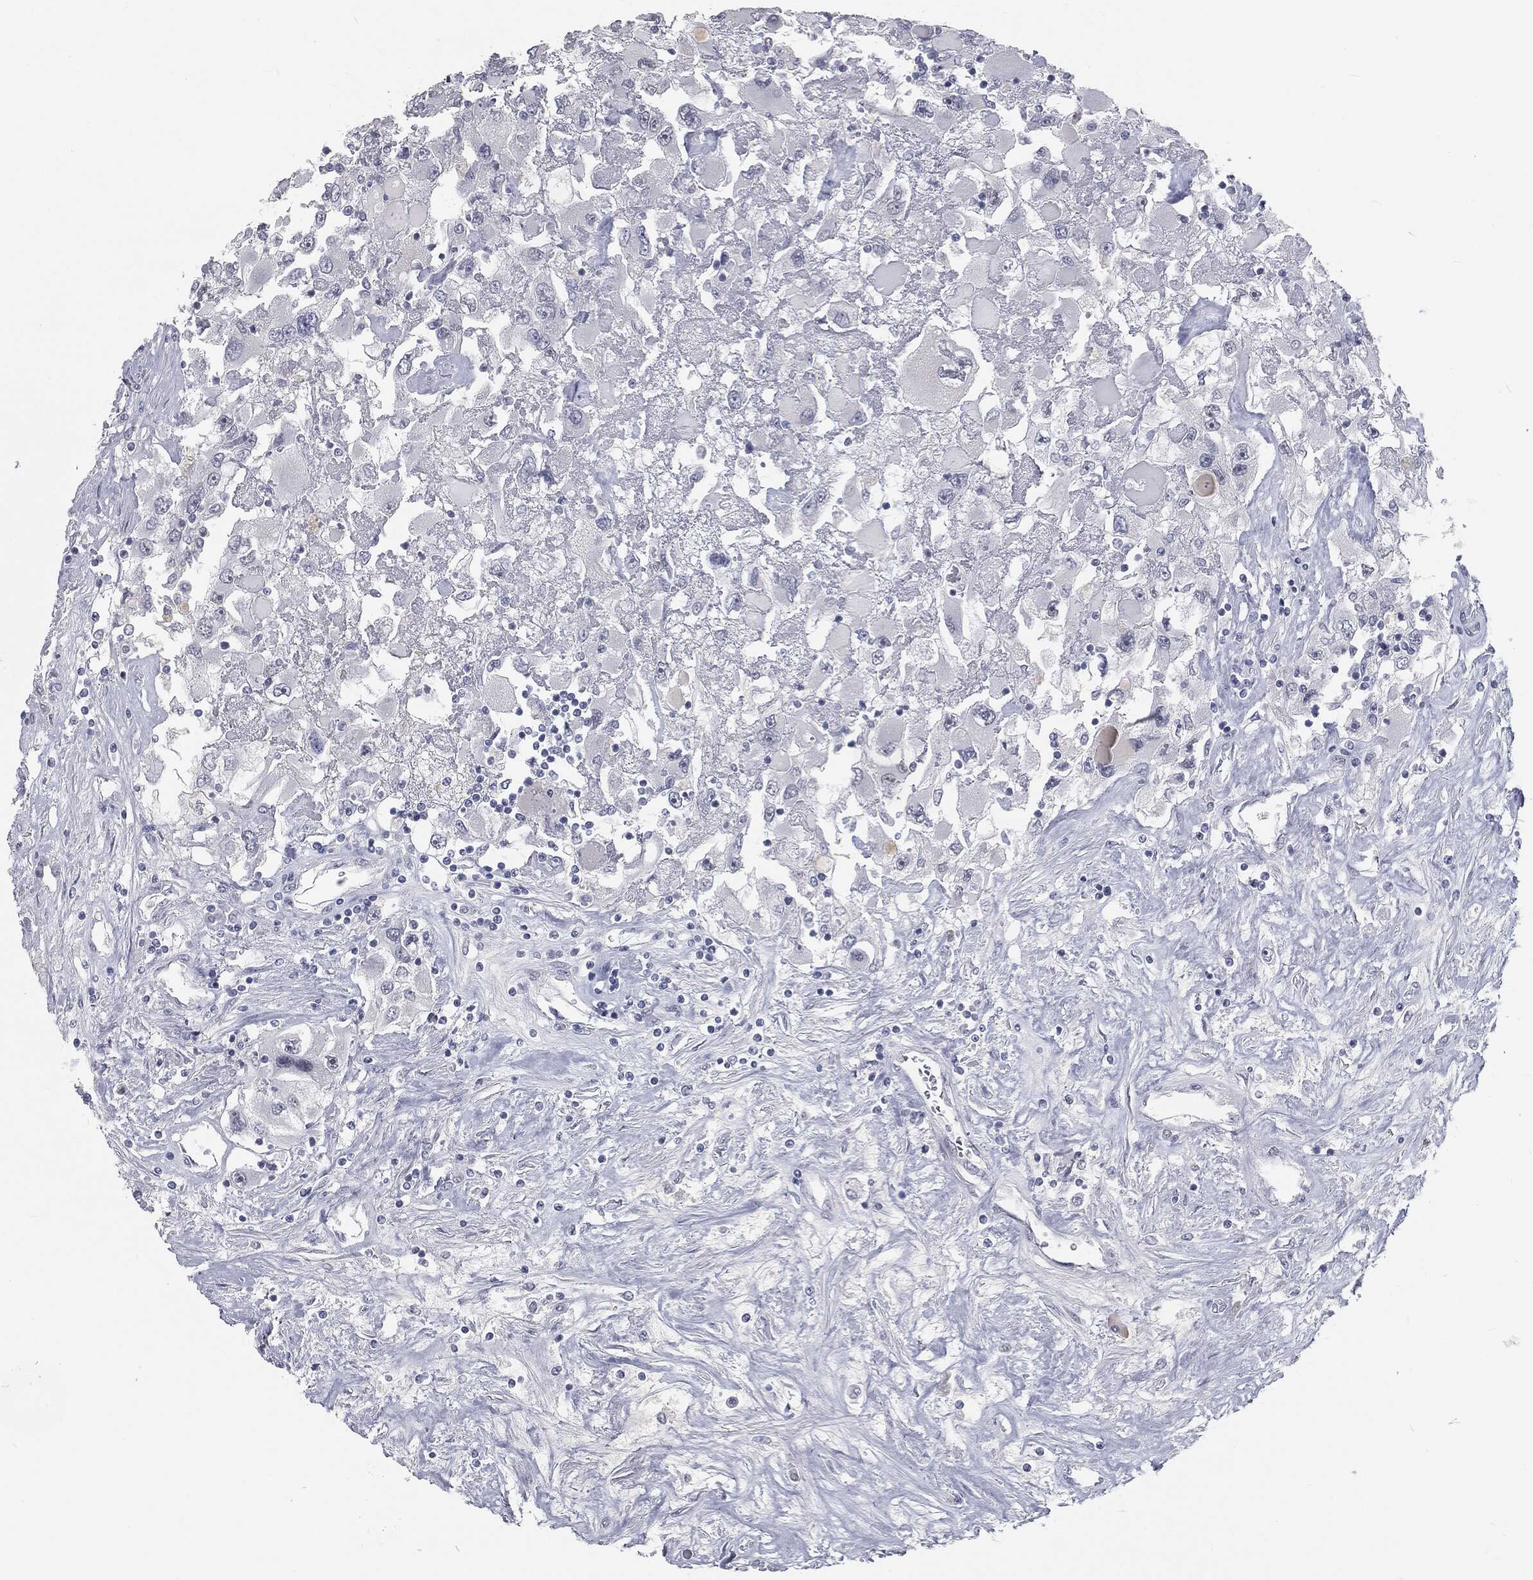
{"staining": {"intensity": "negative", "quantity": "none", "location": "none"}, "tissue": "renal cancer", "cell_type": "Tumor cells", "image_type": "cancer", "snomed": [{"axis": "morphology", "description": "Adenocarcinoma, NOS"}, {"axis": "topography", "description": "Kidney"}], "caption": "The image shows no significant positivity in tumor cells of adenocarcinoma (renal).", "gene": "PRAME", "patient": {"sex": "female", "age": 52}}